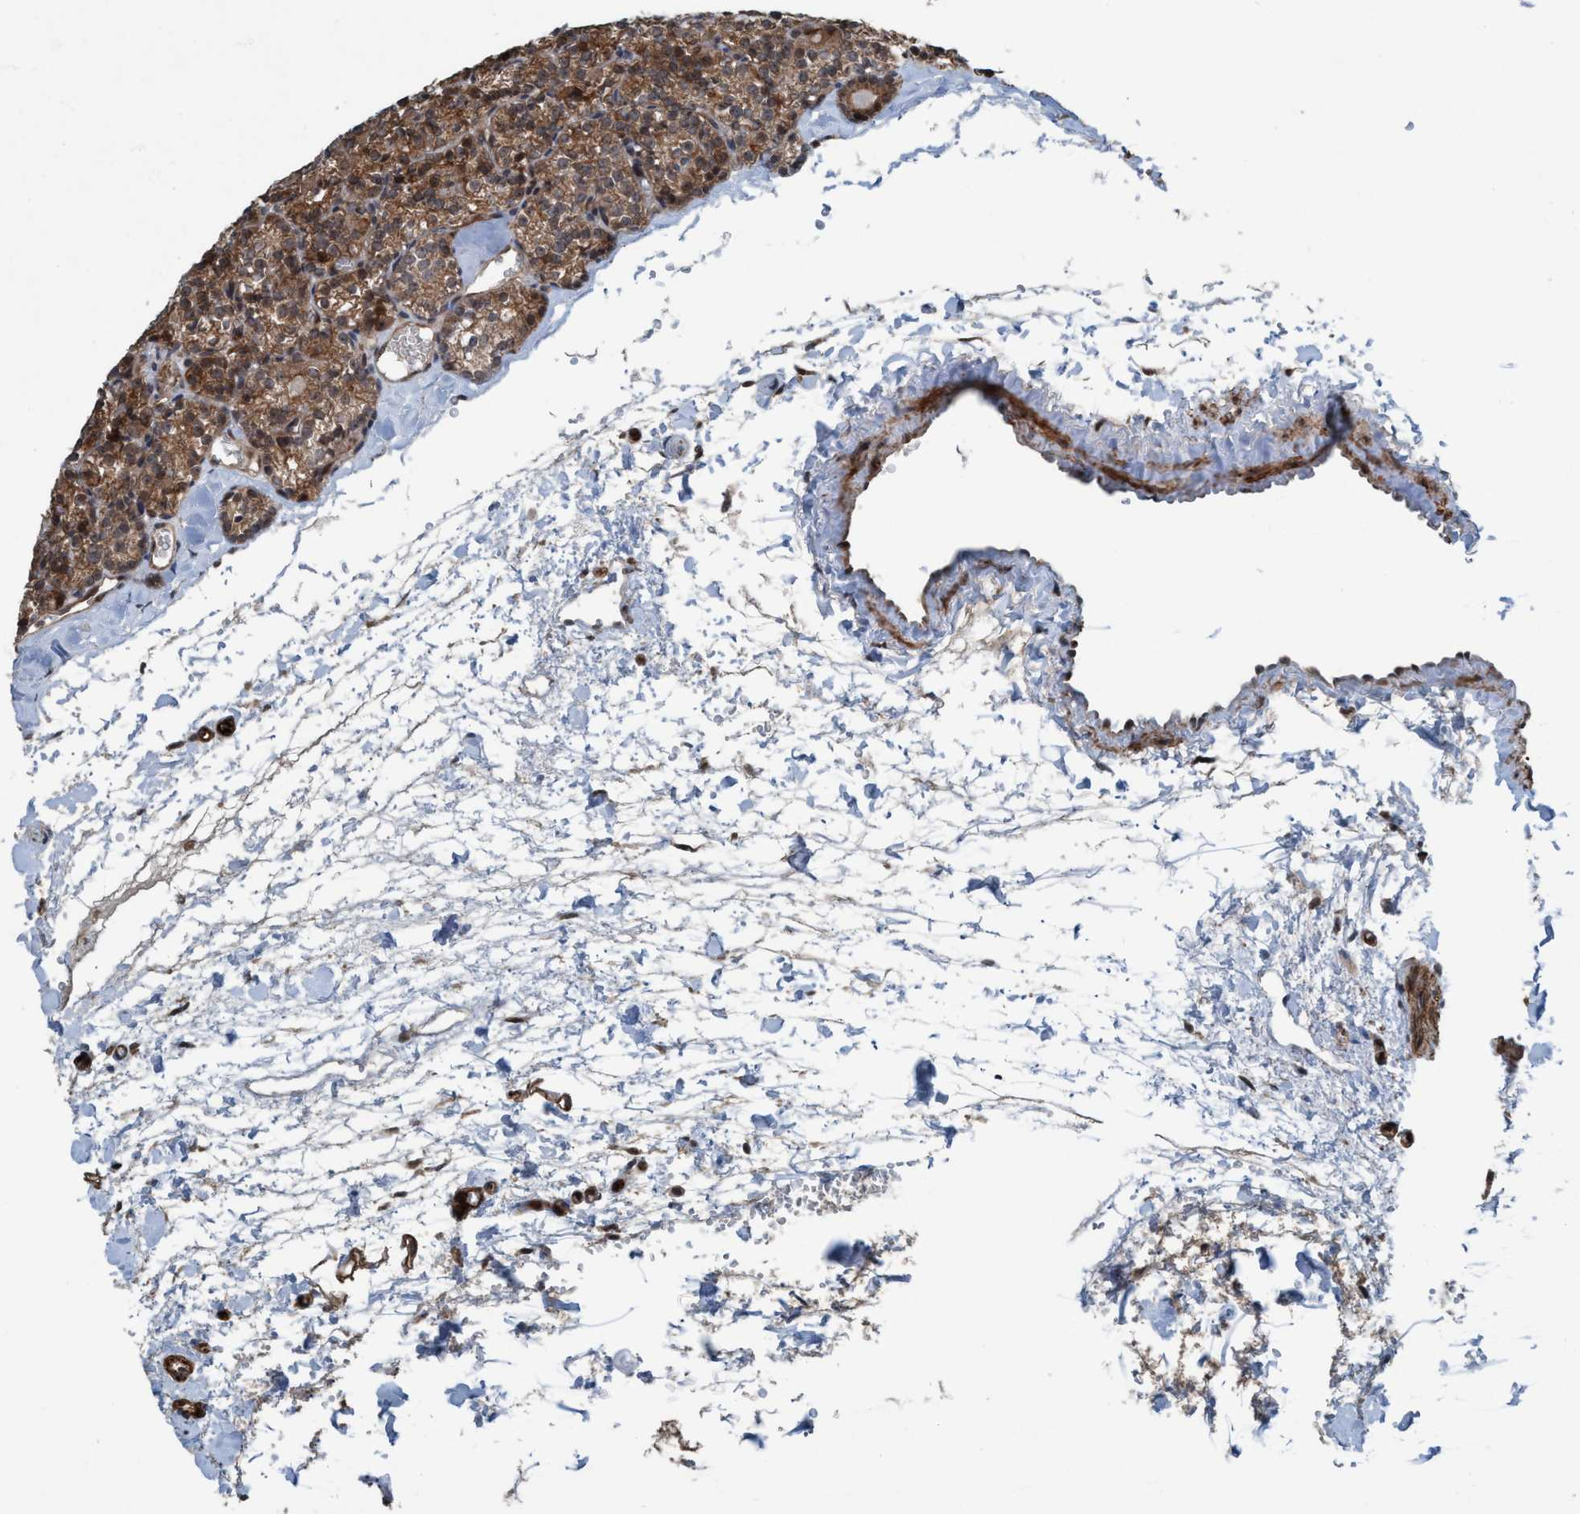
{"staining": {"intensity": "moderate", "quantity": "<25%", "location": "cytoplasmic/membranous"}, "tissue": "parathyroid gland", "cell_type": "Glandular cells", "image_type": "normal", "snomed": [{"axis": "morphology", "description": "Normal tissue, NOS"}, {"axis": "topography", "description": "Parathyroid gland"}], "caption": "The immunohistochemical stain highlights moderate cytoplasmic/membranous positivity in glandular cells of unremarkable parathyroid gland.", "gene": "NISCH", "patient": {"sex": "female", "age": 64}}